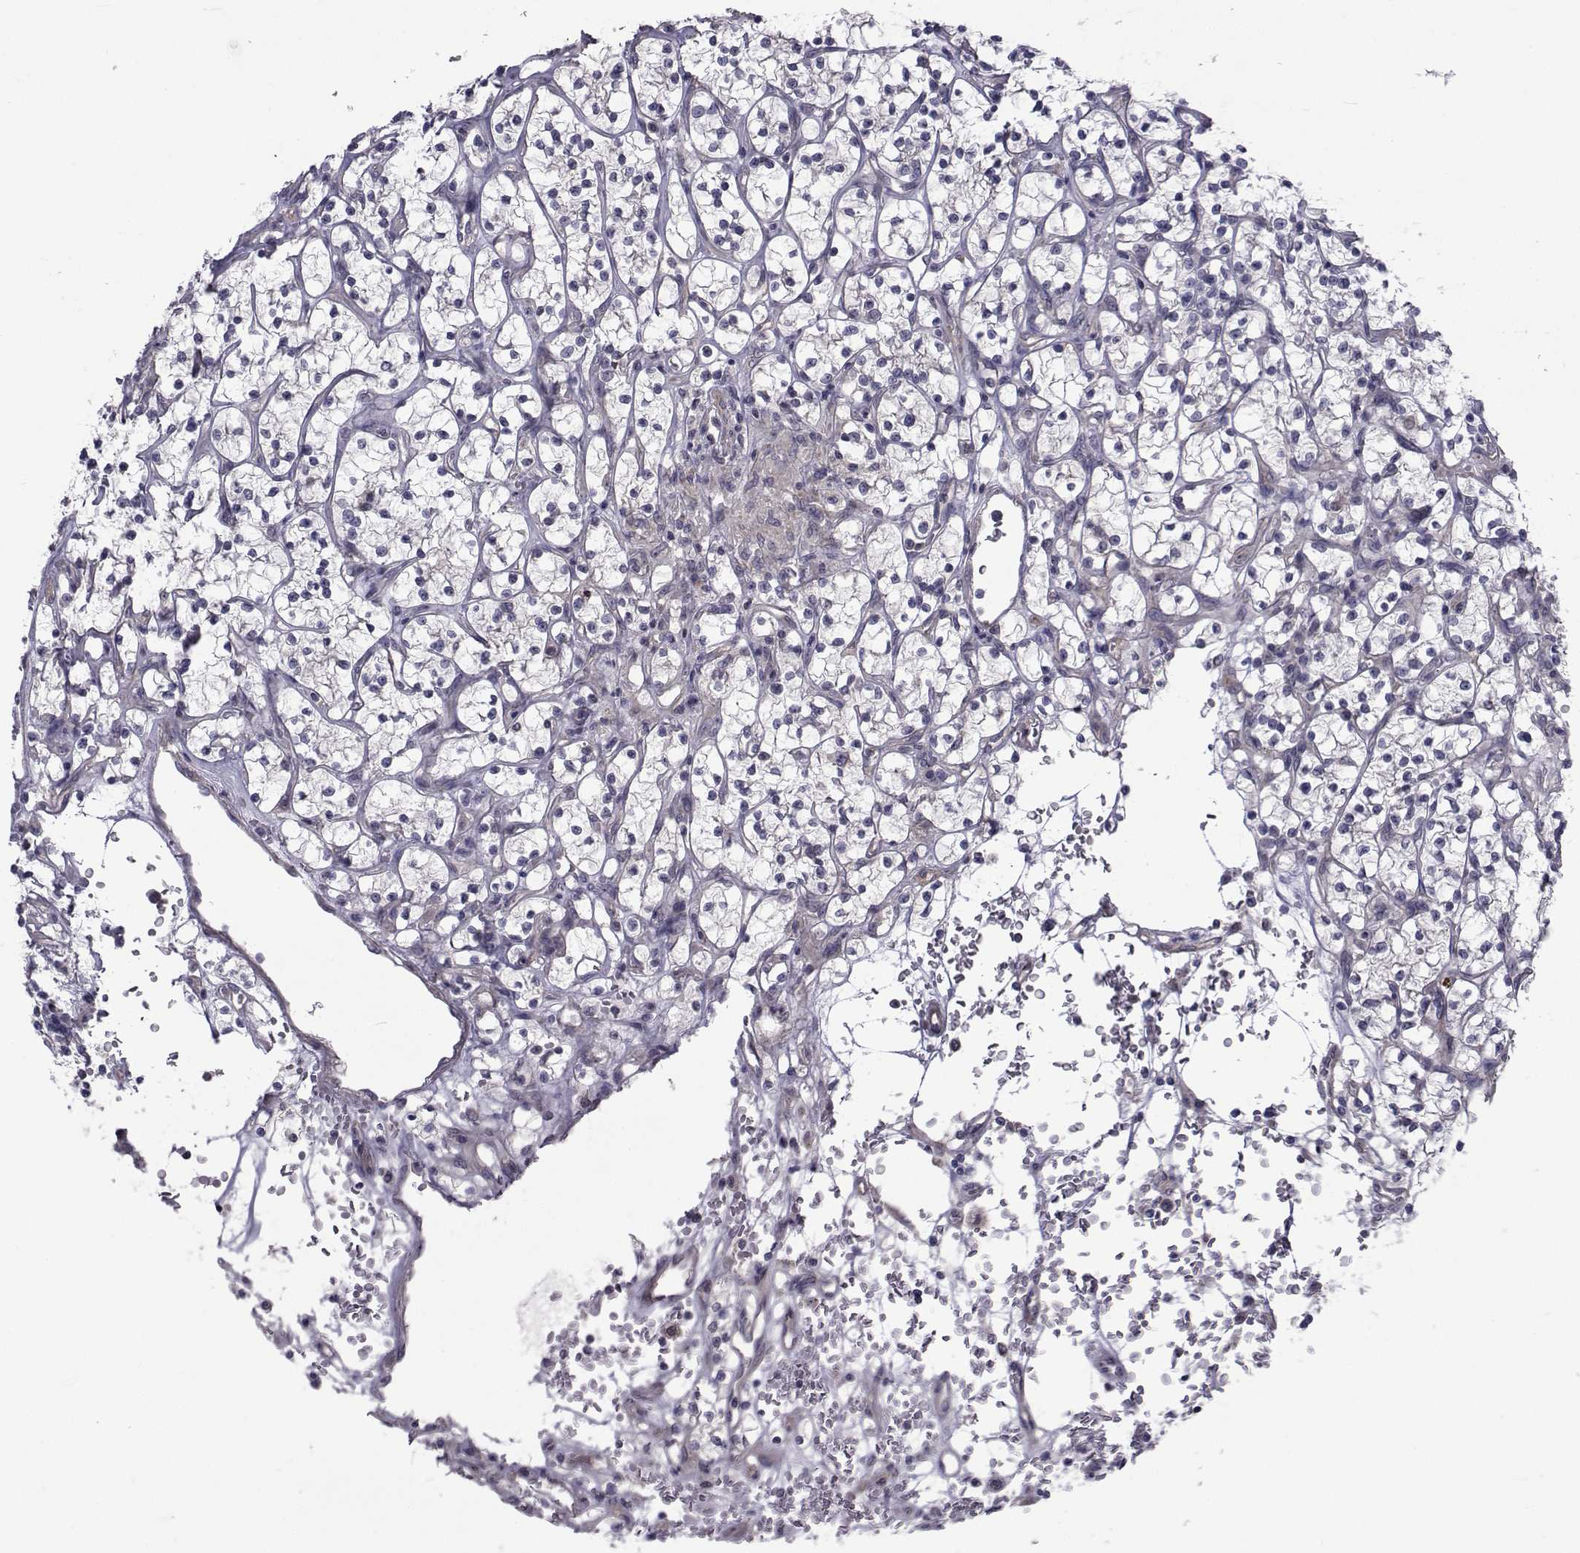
{"staining": {"intensity": "negative", "quantity": "none", "location": "none"}, "tissue": "renal cancer", "cell_type": "Tumor cells", "image_type": "cancer", "snomed": [{"axis": "morphology", "description": "Adenocarcinoma, NOS"}, {"axis": "topography", "description": "Kidney"}], "caption": "IHC histopathology image of neoplastic tissue: renal cancer stained with DAB demonstrates no significant protein expression in tumor cells. Nuclei are stained in blue.", "gene": "CFAP74", "patient": {"sex": "female", "age": 64}}